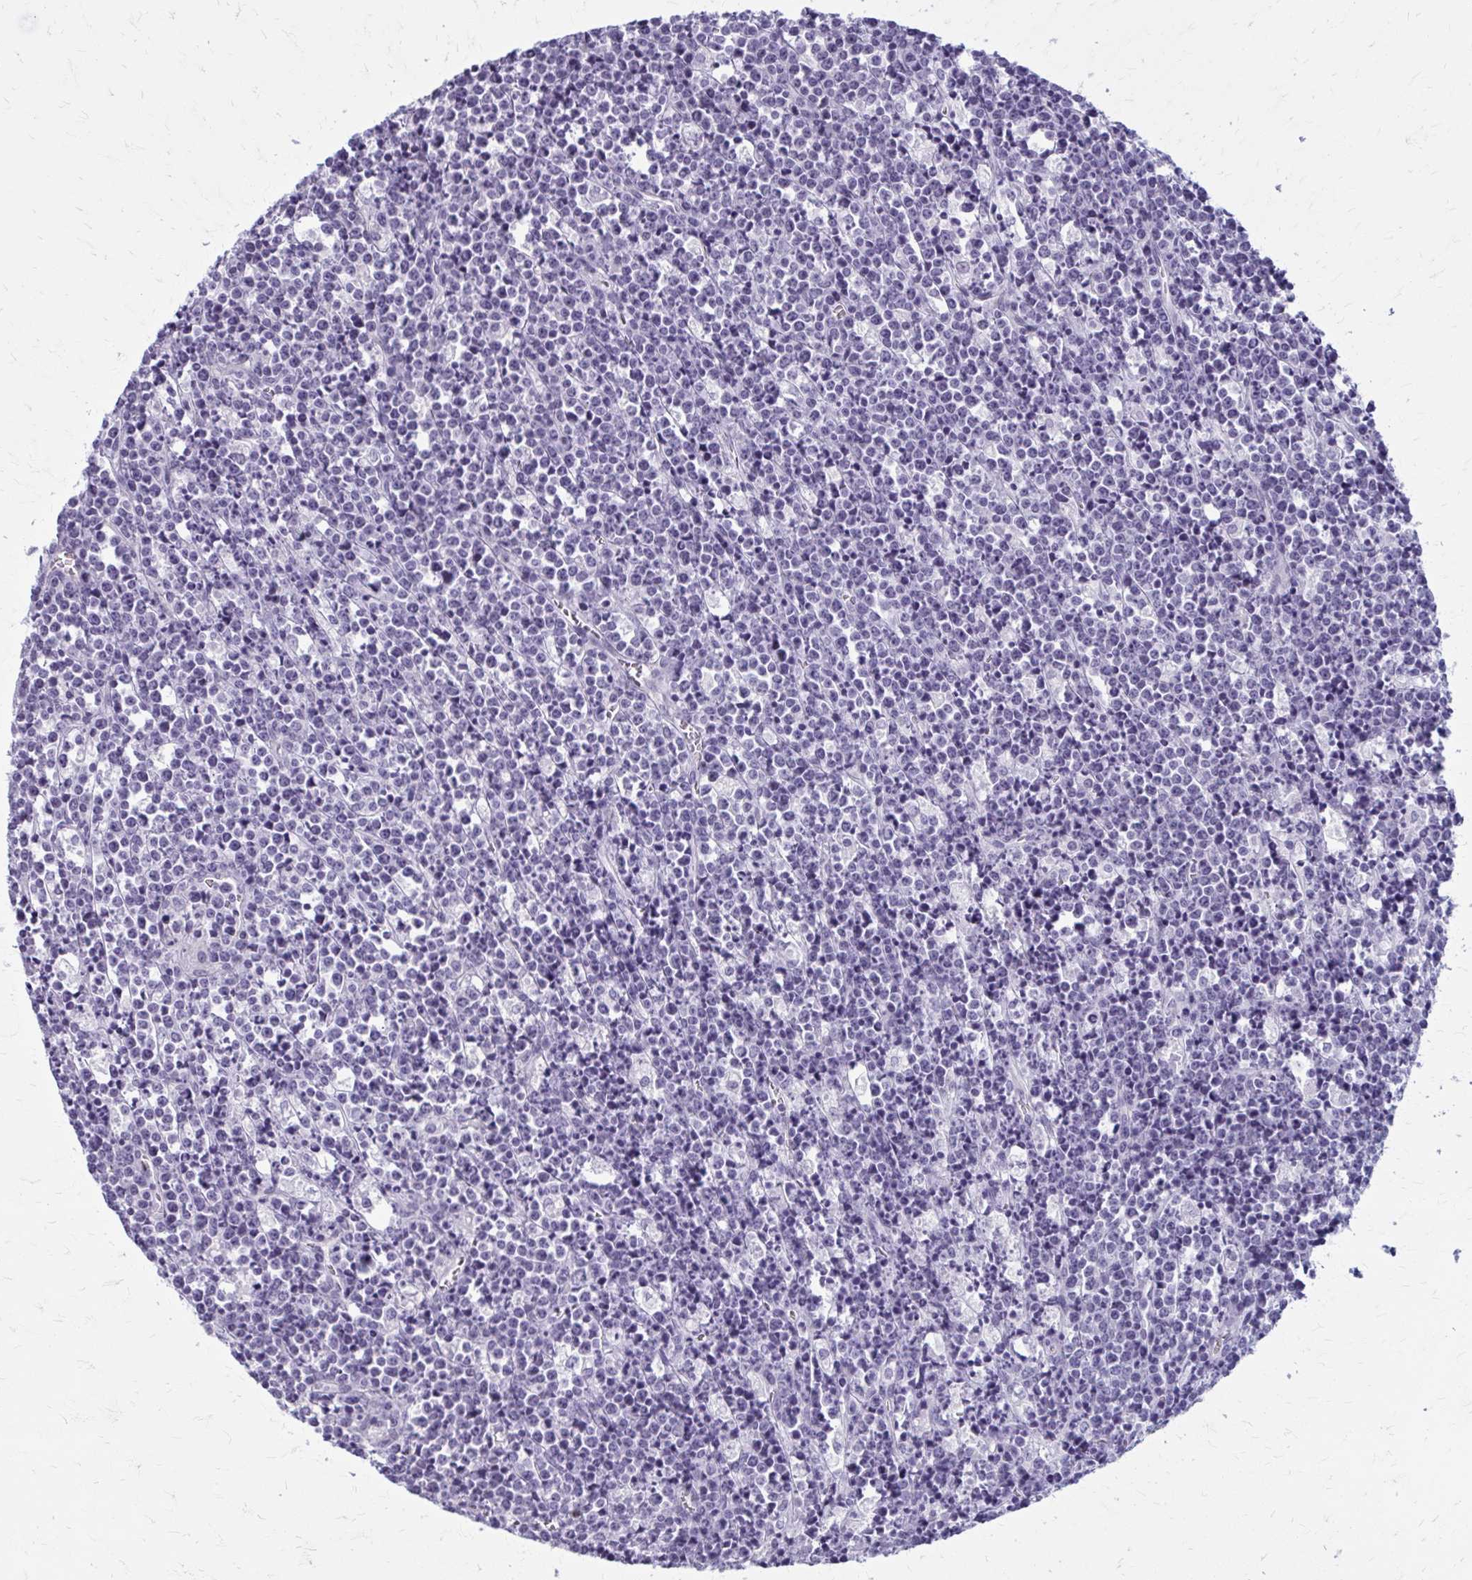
{"staining": {"intensity": "negative", "quantity": "none", "location": "none"}, "tissue": "lymphoma", "cell_type": "Tumor cells", "image_type": "cancer", "snomed": [{"axis": "morphology", "description": "Malignant lymphoma, non-Hodgkin's type, High grade"}, {"axis": "topography", "description": "Ovary"}], "caption": "Photomicrograph shows no significant protein expression in tumor cells of high-grade malignant lymphoma, non-Hodgkin's type.", "gene": "CASQ2", "patient": {"sex": "female", "age": 56}}